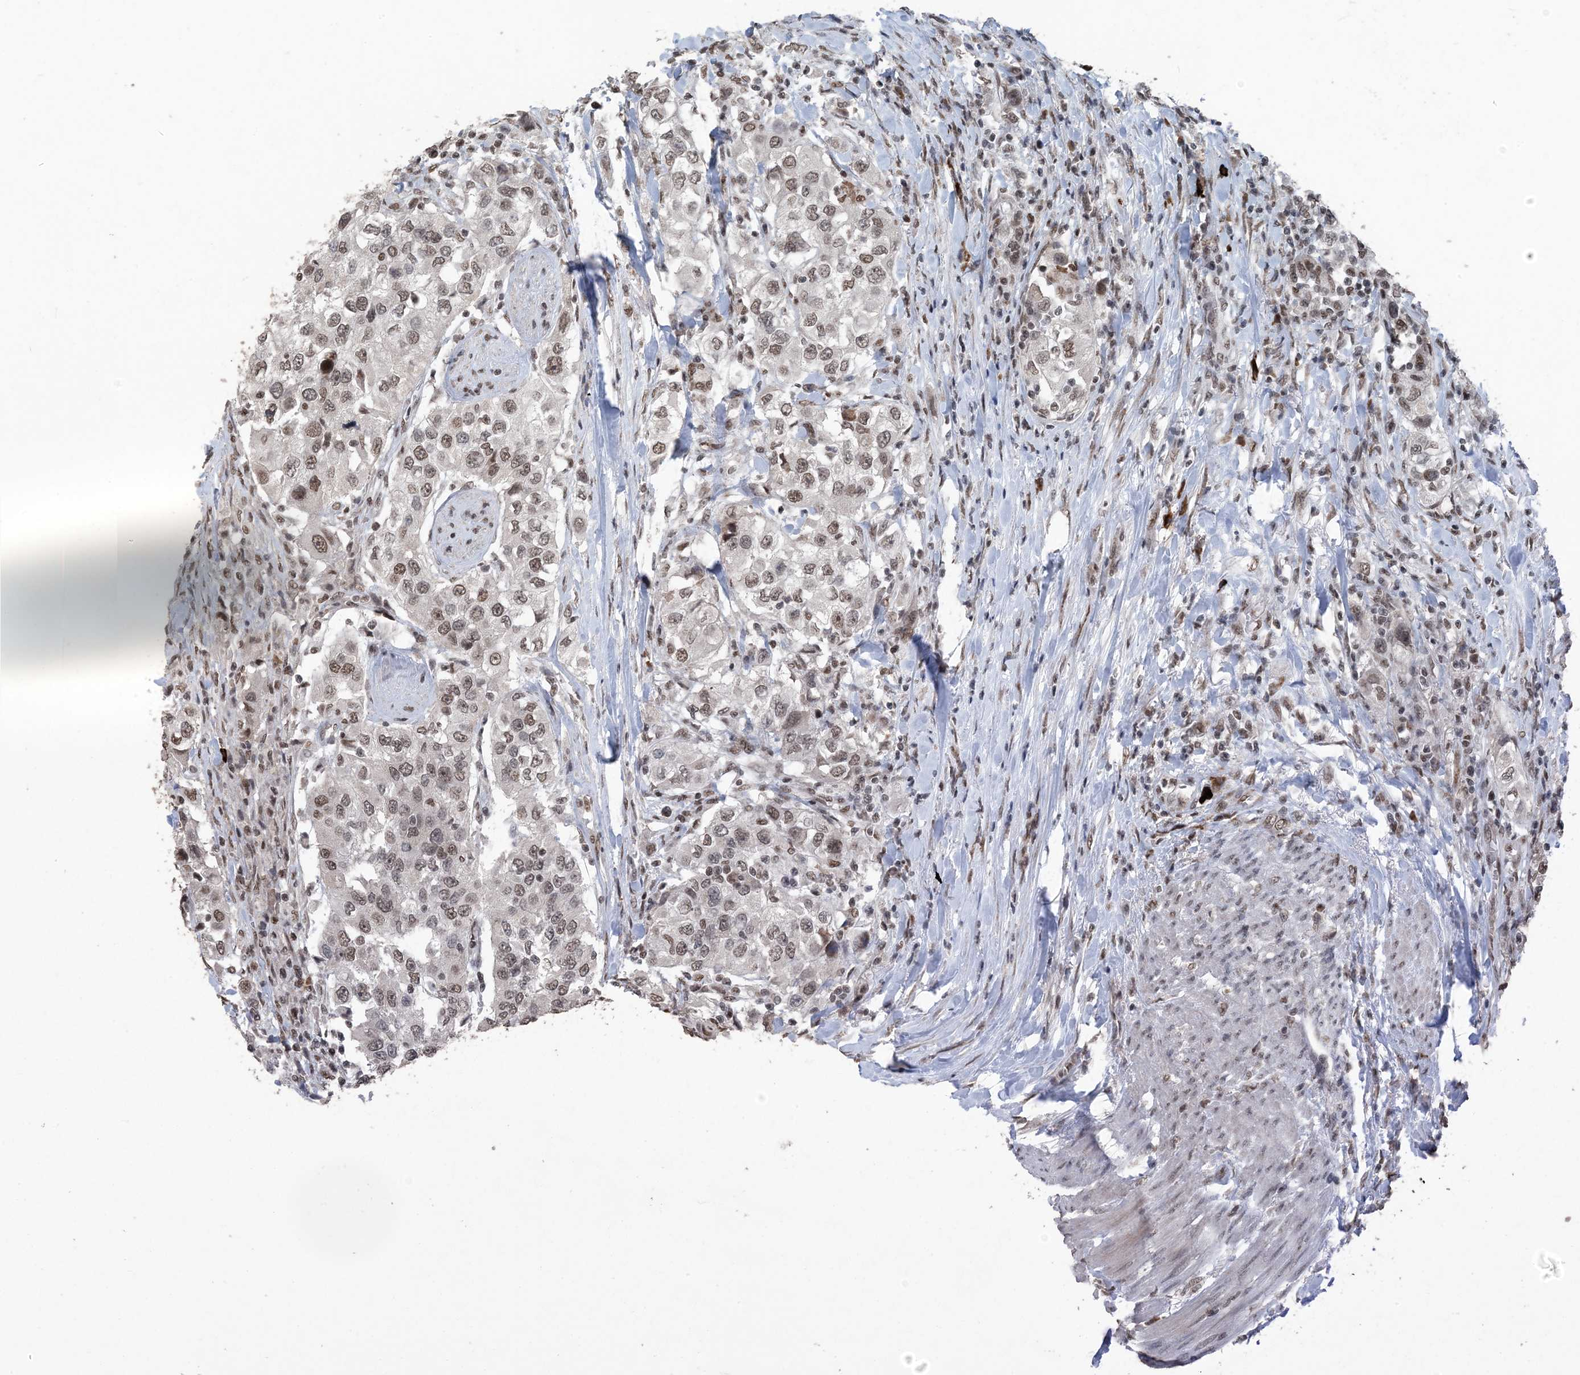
{"staining": {"intensity": "moderate", "quantity": ">75%", "location": "nuclear"}, "tissue": "urothelial cancer", "cell_type": "Tumor cells", "image_type": "cancer", "snomed": [{"axis": "morphology", "description": "Urothelial carcinoma, High grade"}, {"axis": "topography", "description": "Urinary bladder"}], "caption": "A histopathology image of human high-grade urothelial carcinoma stained for a protein reveals moderate nuclear brown staining in tumor cells.", "gene": "MBD2", "patient": {"sex": "female", "age": 80}}